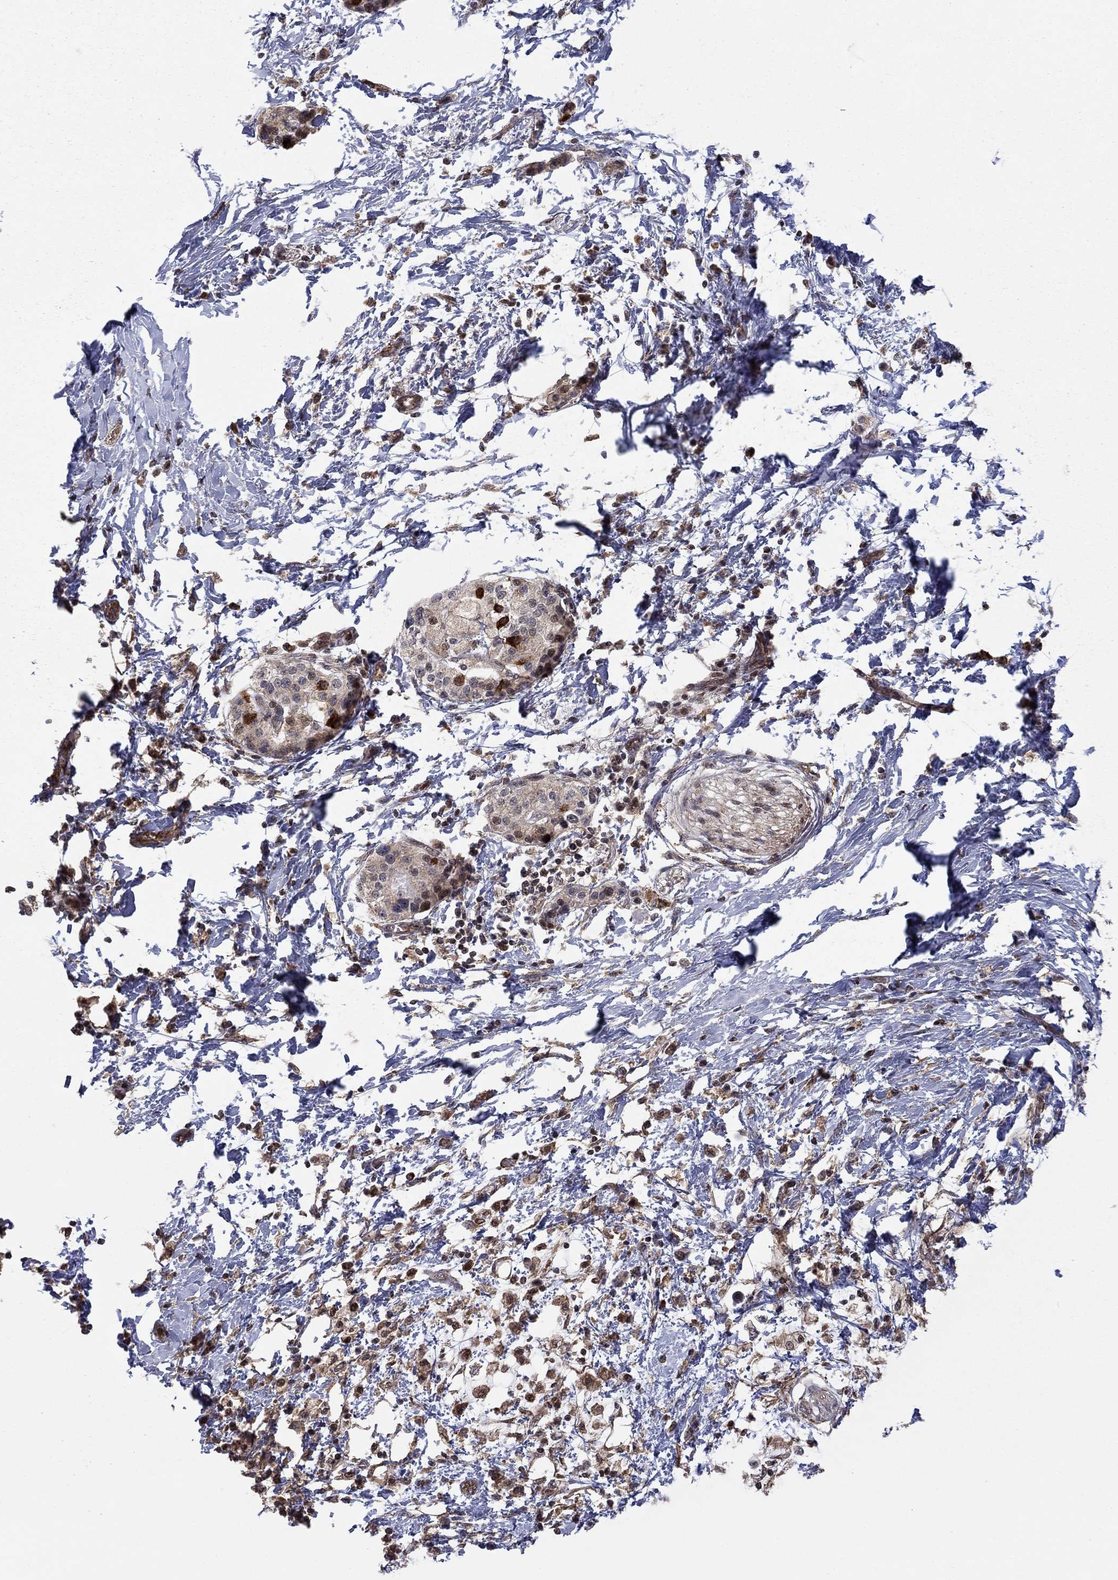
{"staining": {"intensity": "moderate", "quantity": "<25%", "location": "cytoplasmic/membranous"}, "tissue": "pancreatic cancer", "cell_type": "Tumor cells", "image_type": "cancer", "snomed": [{"axis": "morphology", "description": "Normal tissue, NOS"}, {"axis": "morphology", "description": "Adenocarcinoma, NOS"}, {"axis": "topography", "description": "Pancreas"}, {"axis": "topography", "description": "Duodenum"}], "caption": "An image showing moderate cytoplasmic/membranous expression in approximately <25% of tumor cells in adenocarcinoma (pancreatic), as visualized by brown immunohistochemical staining.", "gene": "TDP1", "patient": {"sex": "female", "age": 60}}